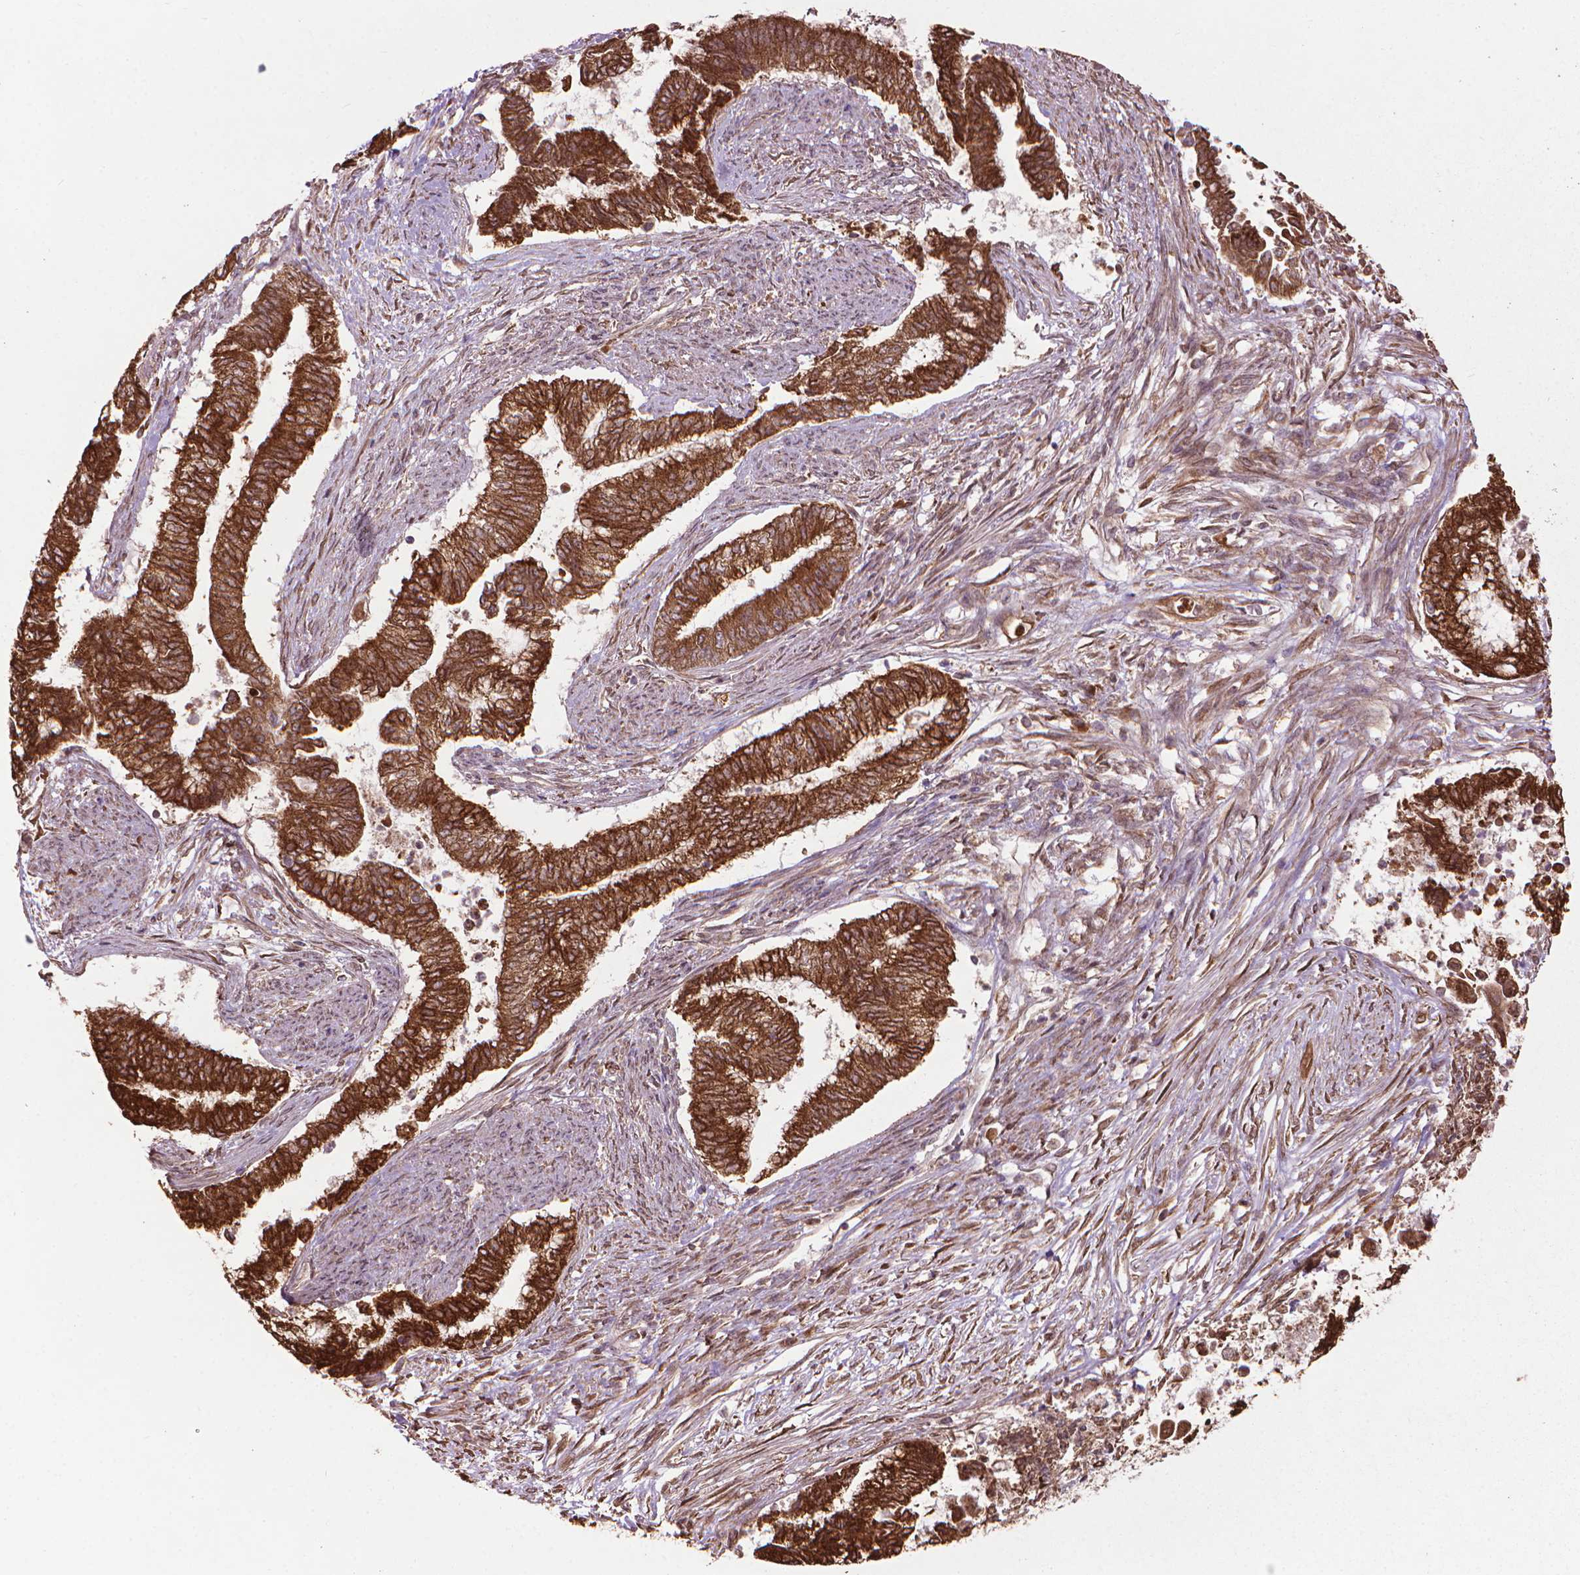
{"staining": {"intensity": "strong", "quantity": ">75%", "location": "cytoplasmic/membranous"}, "tissue": "endometrial cancer", "cell_type": "Tumor cells", "image_type": "cancer", "snomed": [{"axis": "morphology", "description": "Adenocarcinoma, NOS"}, {"axis": "topography", "description": "Endometrium"}], "caption": "There is high levels of strong cytoplasmic/membranous positivity in tumor cells of adenocarcinoma (endometrial), as demonstrated by immunohistochemical staining (brown color).", "gene": "GAS1", "patient": {"sex": "female", "age": 65}}